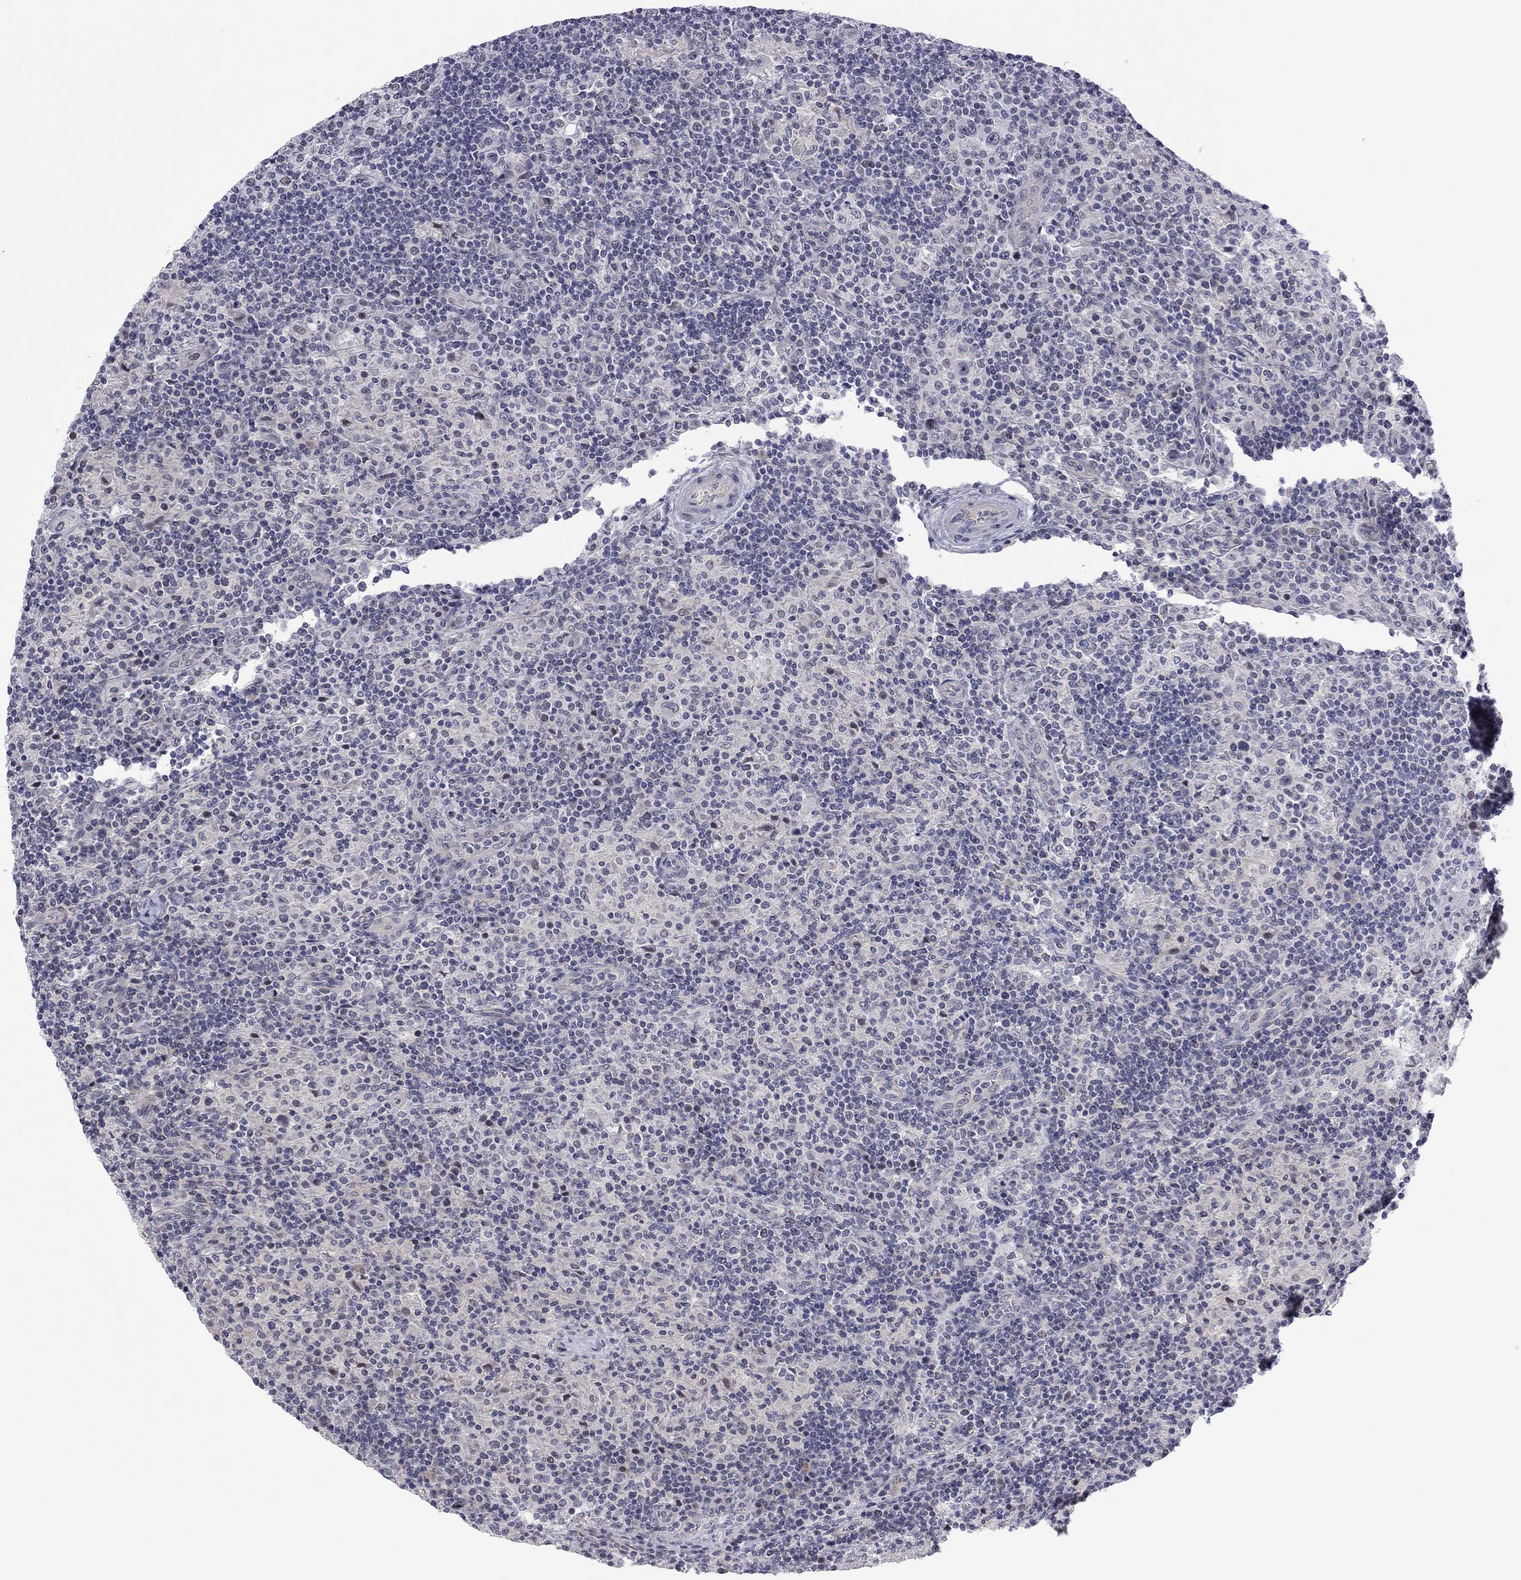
{"staining": {"intensity": "negative", "quantity": "none", "location": "none"}, "tissue": "lymphoma", "cell_type": "Tumor cells", "image_type": "cancer", "snomed": [{"axis": "morphology", "description": "Hodgkin's disease, NOS"}, {"axis": "topography", "description": "Lymph node"}], "caption": "Lymphoma stained for a protein using immunohistochemistry (IHC) reveals no staining tumor cells.", "gene": "POU5F2", "patient": {"sex": "male", "age": 70}}